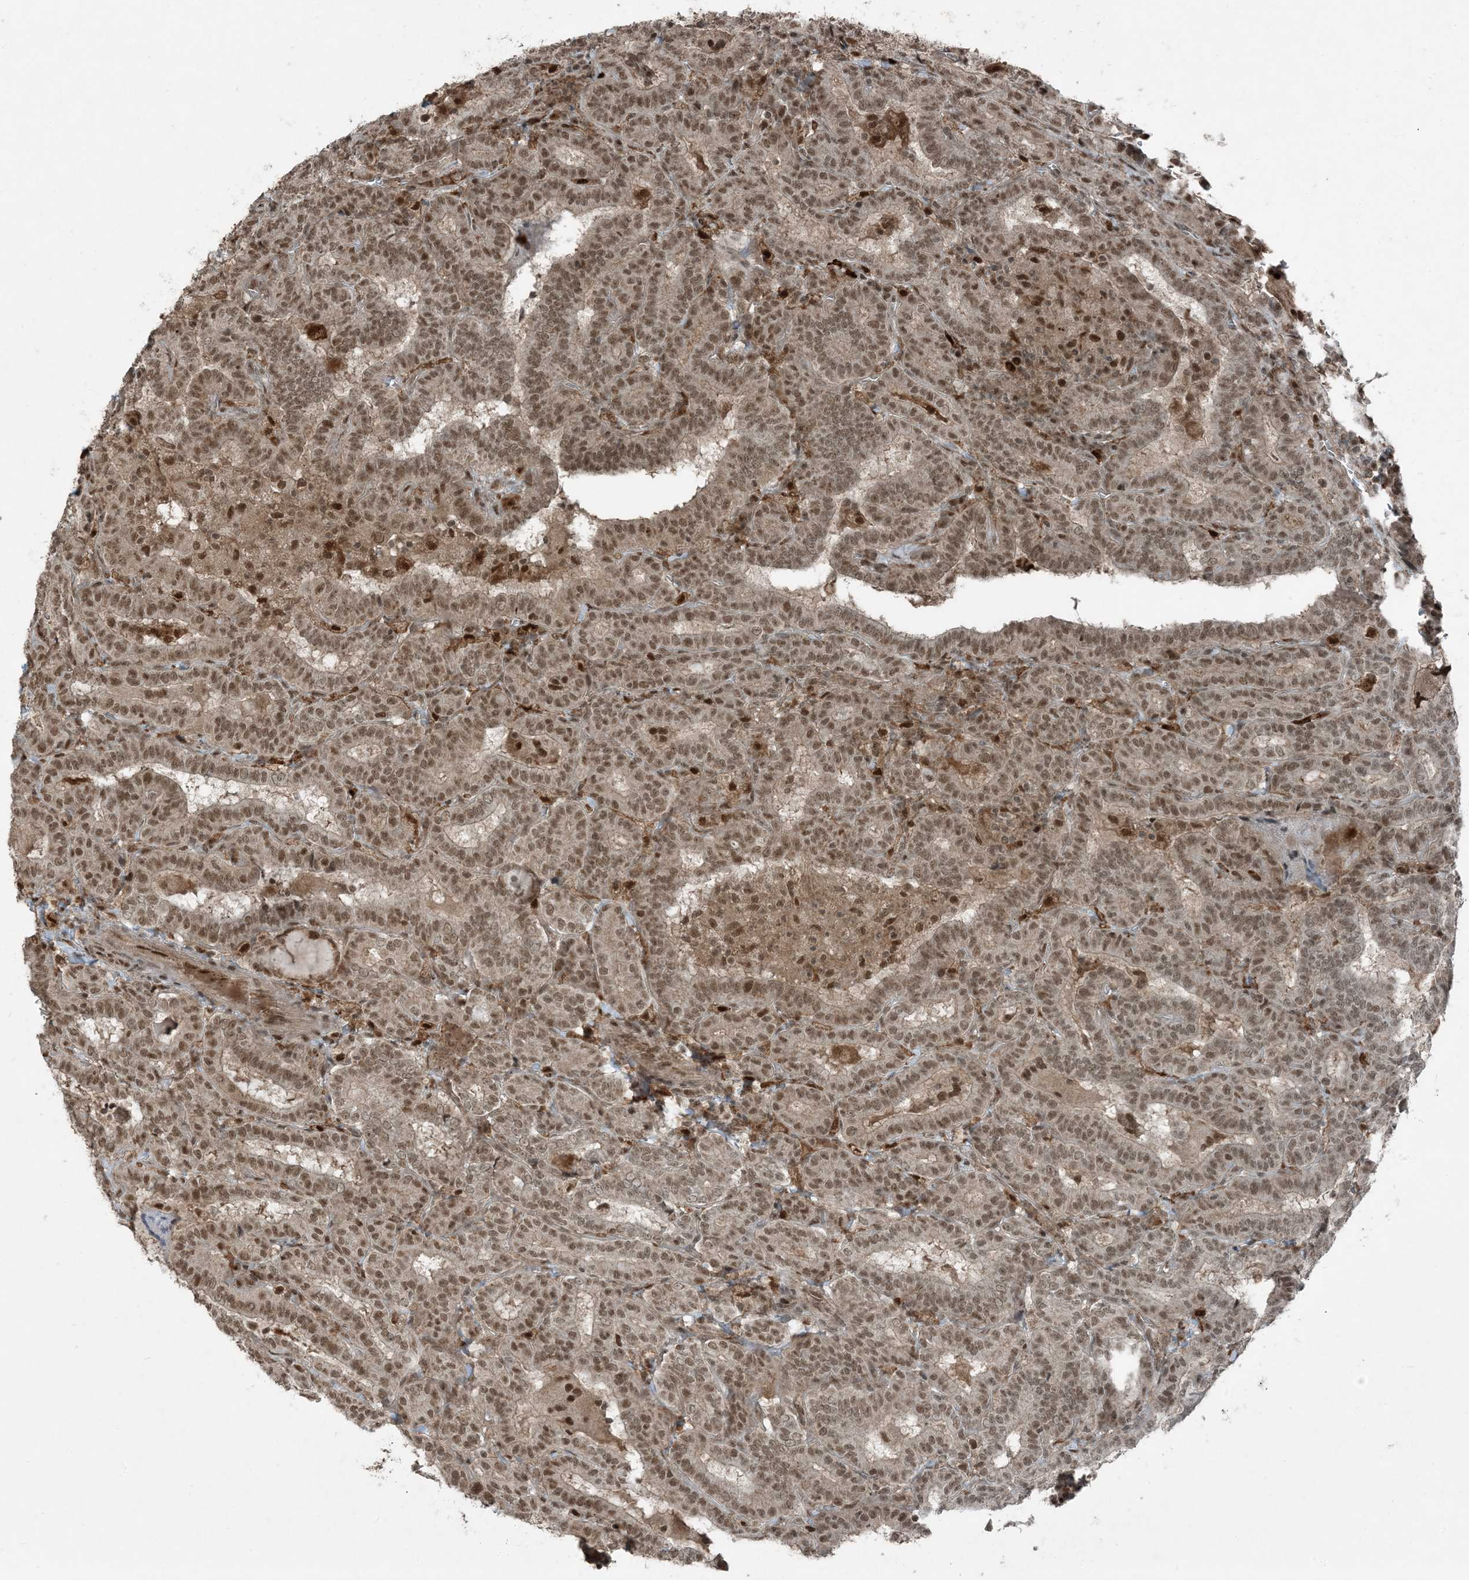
{"staining": {"intensity": "moderate", "quantity": ">75%", "location": "nuclear"}, "tissue": "thyroid cancer", "cell_type": "Tumor cells", "image_type": "cancer", "snomed": [{"axis": "morphology", "description": "Papillary adenocarcinoma, NOS"}, {"axis": "topography", "description": "Thyroid gland"}], "caption": "An image showing moderate nuclear expression in approximately >75% of tumor cells in thyroid papillary adenocarcinoma, as visualized by brown immunohistochemical staining.", "gene": "TRAPPC12", "patient": {"sex": "female", "age": 72}}